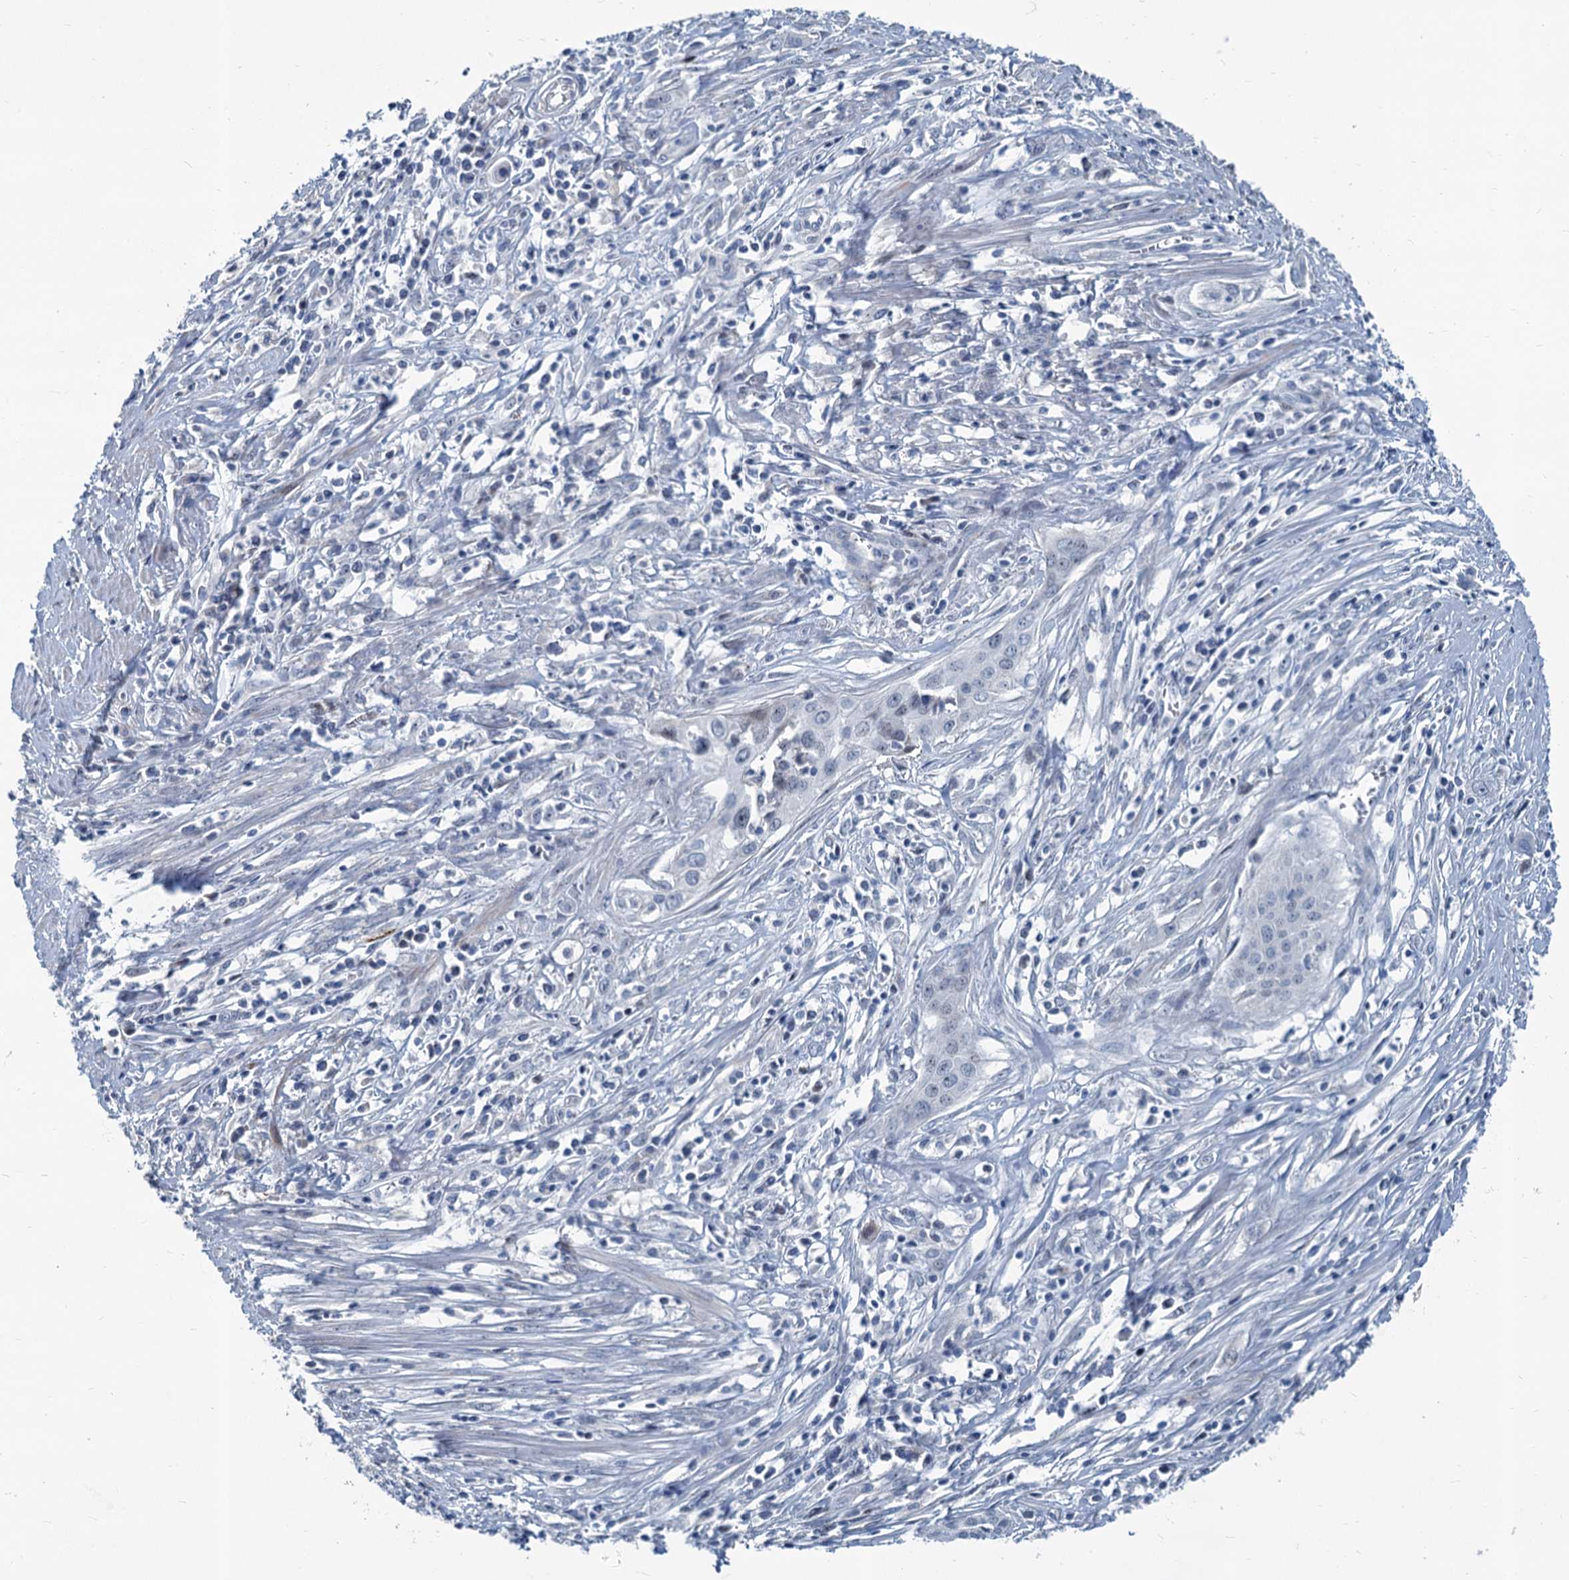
{"staining": {"intensity": "negative", "quantity": "none", "location": "none"}, "tissue": "cervical cancer", "cell_type": "Tumor cells", "image_type": "cancer", "snomed": [{"axis": "morphology", "description": "Squamous cell carcinoma, NOS"}, {"axis": "topography", "description": "Cervix"}], "caption": "There is no significant positivity in tumor cells of squamous cell carcinoma (cervical).", "gene": "ASXL3", "patient": {"sex": "female", "age": 34}}